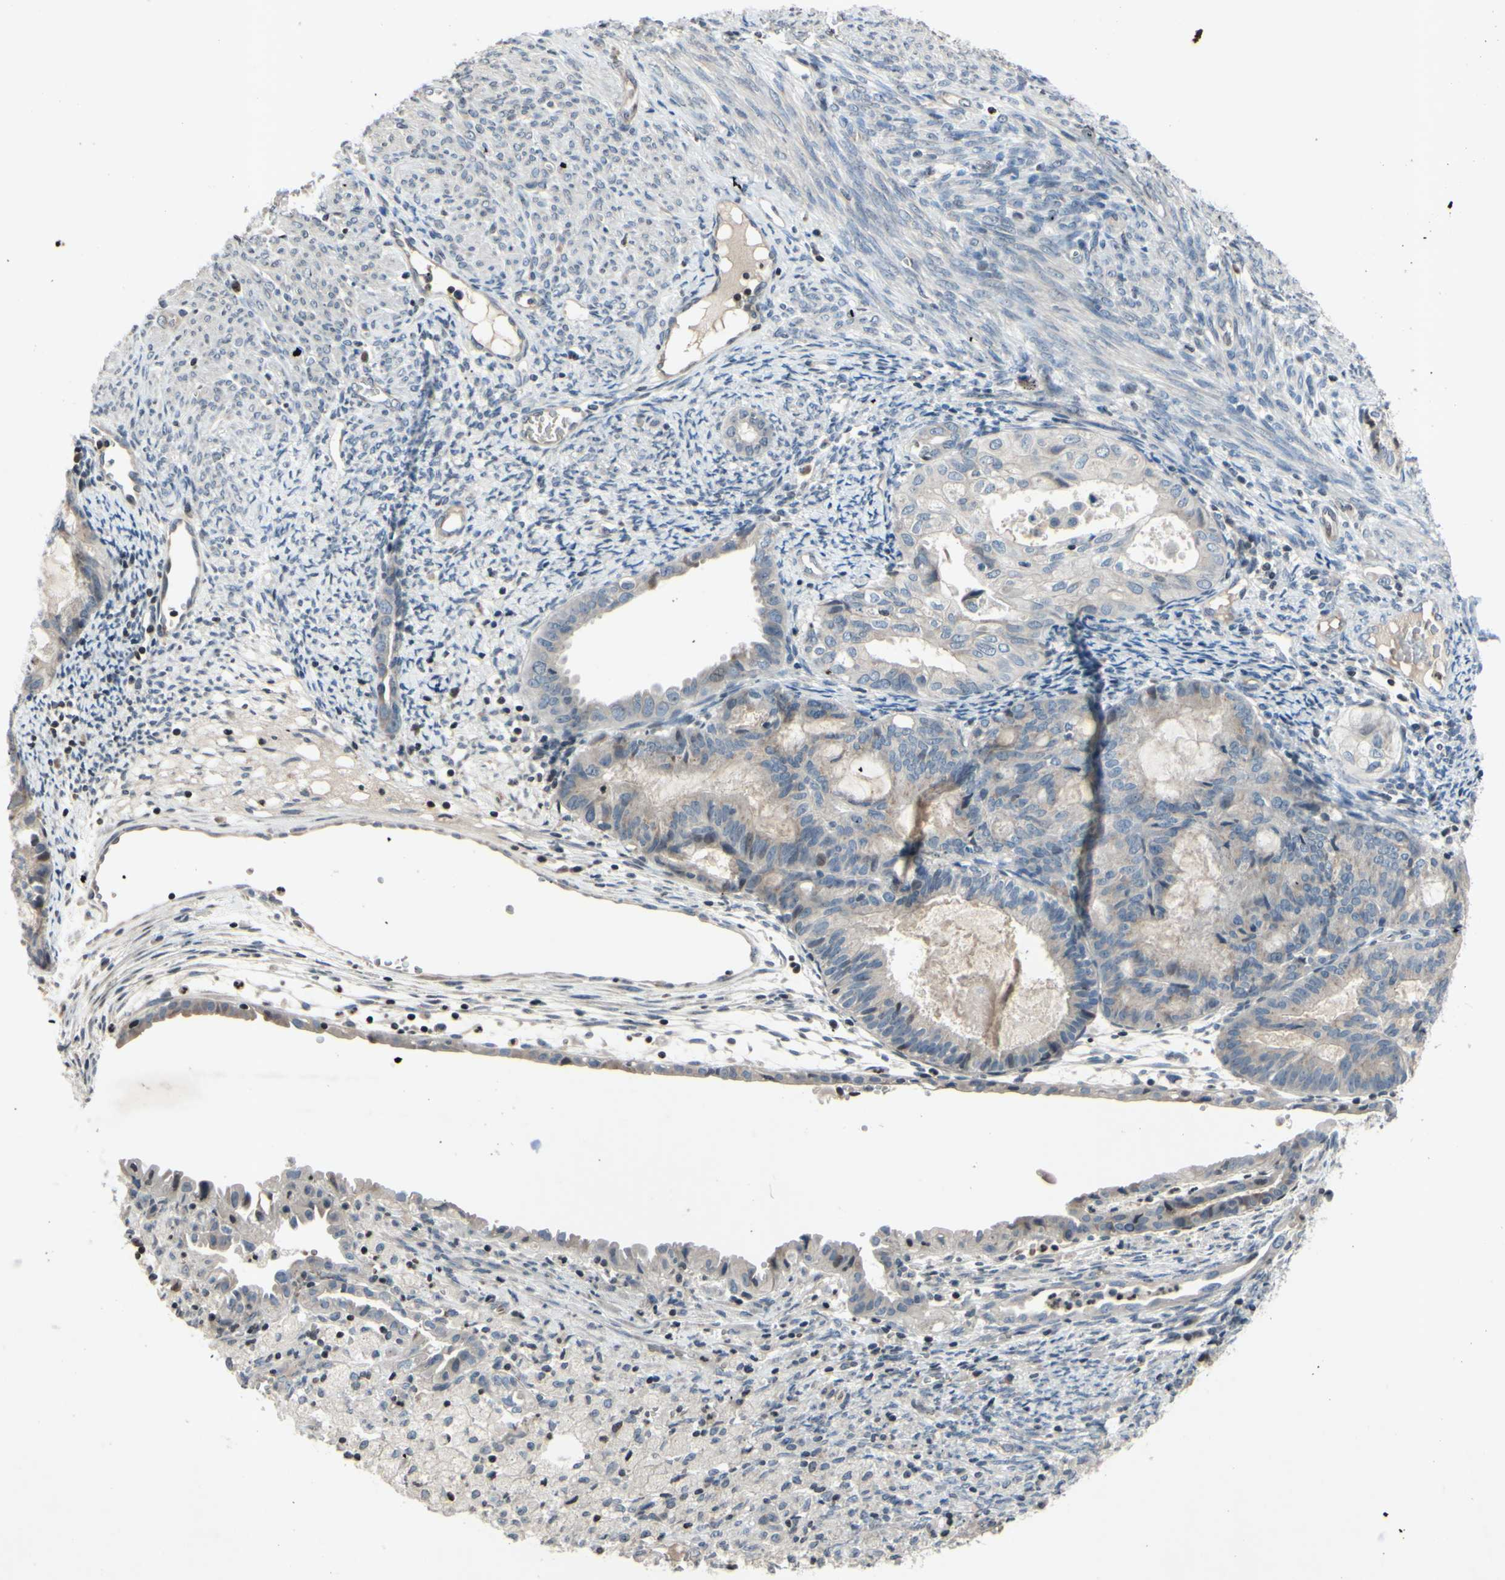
{"staining": {"intensity": "weak", "quantity": "<25%", "location": "cytoplasmic/membranous"}, "tissue": "cervical cancer", "cell_type": "Tumor cells", "image_type": "cancer", "snomed": [{"axis": "morphology", "description": "Normal tissue, NOS"}, {"axis": "morphology", "description": "Adenocarcinoma, NOS"}, {"axis": "topography", "description": "Cervix"}, {"axis": "topography", "description": "Endometrium"}], "caption": "An immunohistochemistry (IHC) photomicrograph of cervical cancer (adenocarcinoma) is shown. There is no staining in tumor cells of cervical cancer (adenocarcinoma). (DAB immunohistochemistry with hematoxylin counter stain).", "gene": "ARG1", "patient": {"sex": "female", "age": 86}}